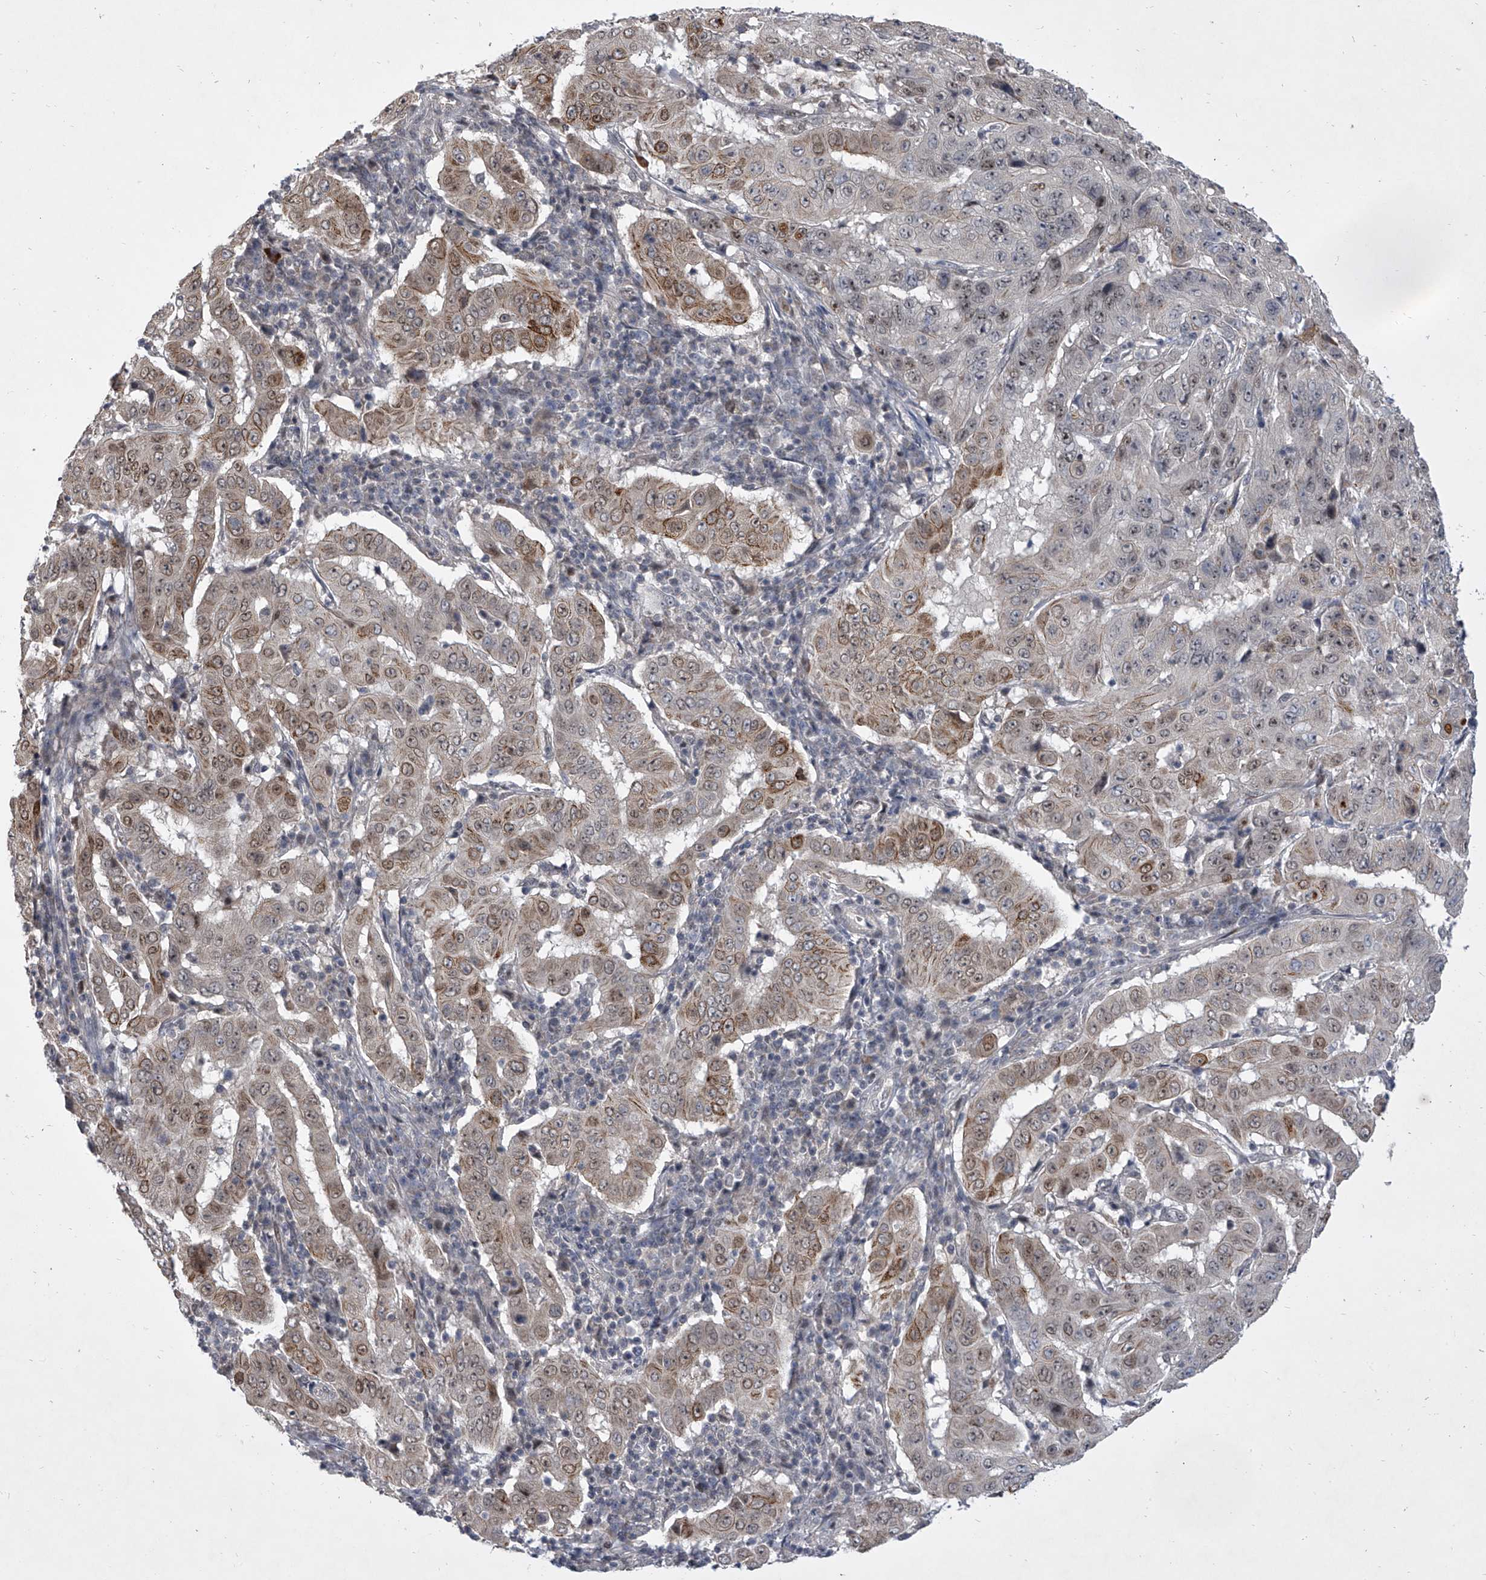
{"staining": {"intensity": "moderate", "quantity": "<25%", "location": "cytoplasmic/membranous,nuclear"}, "tissue": "pancreatic cancer", "cell_type": "Tumor cells", "image_type": "cancer", "snomed": [{"axis": "morphology", "description": "Adenocarcinoma, NOS"}, {"axis": "topography", "description": "Pancreas"}], "caption": "Approximately <25% of tumor cells in human pancreatic cancer (adenocarcinoma) exhibit moderate cytoplasmic/membranous and nuclear protein expression as visualized by brown immunohistochemical staining.", "gene": "HEATR6", "patient": {"sex": "male", "age": 63}}